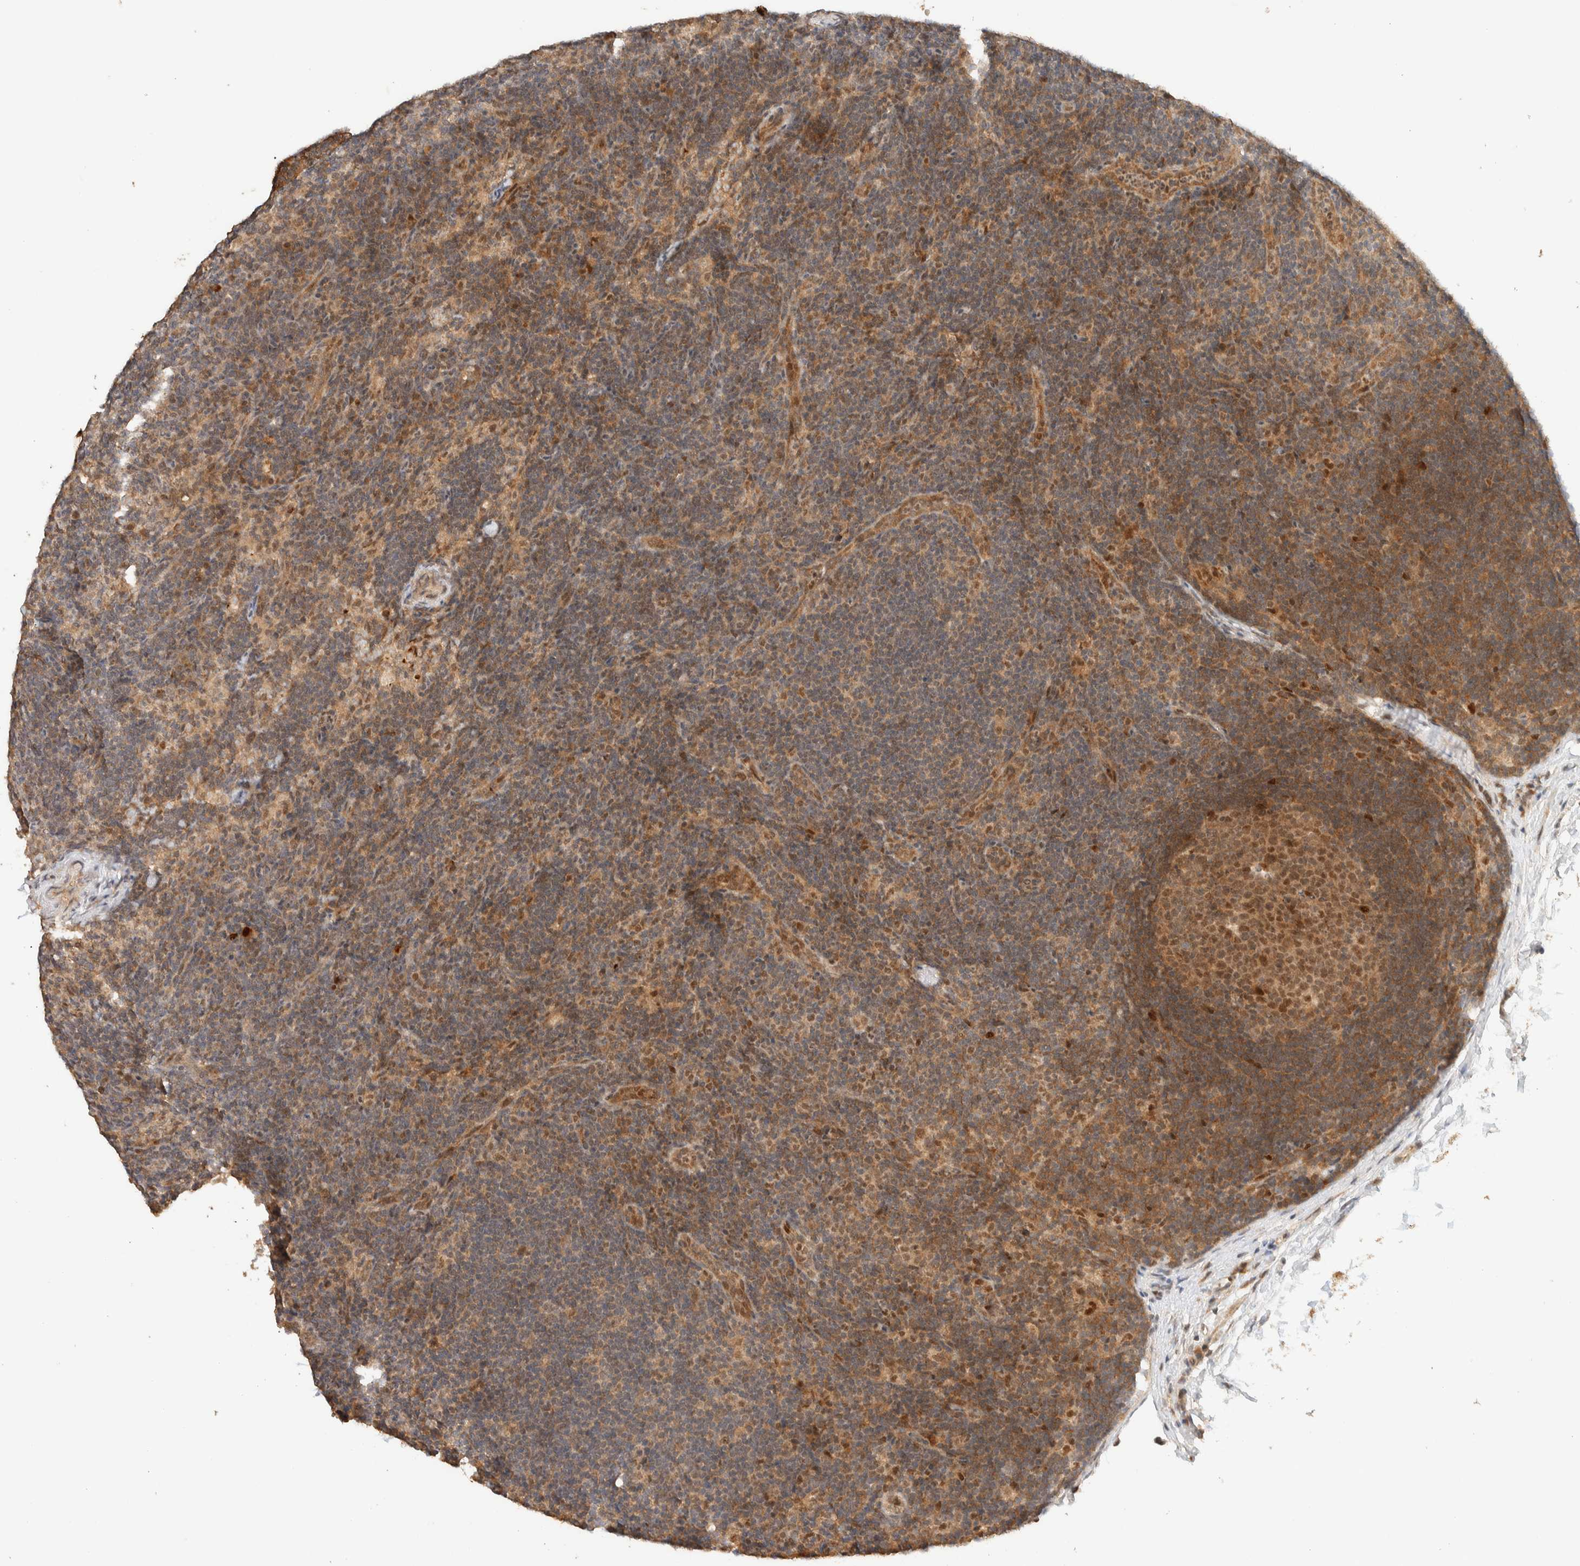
{"staining": {"intensity": "moderate", "quantity": ">75%", "location": "cytoplasmic/membranous,nuclear"}, "tissue": "lymph node", "cell_type": "Germinal center cells", "image_type": "normal", "snomed": [{"axis": "morphology", "description": "Normal tissue, NOS"}, {"axis": "topography", "description": "Lymph node"}], "caption": "Lymph node stained with immunohistochemistry (IHC) displays moderate cytoplasmic/membranous,nuclear staining in approximately >75% of germinal center cells. (Brightfield microscopy of DAB IHC at high magnification).", "gene": "ZBTB34", "patient": {"sex": "female", "age": 22}}